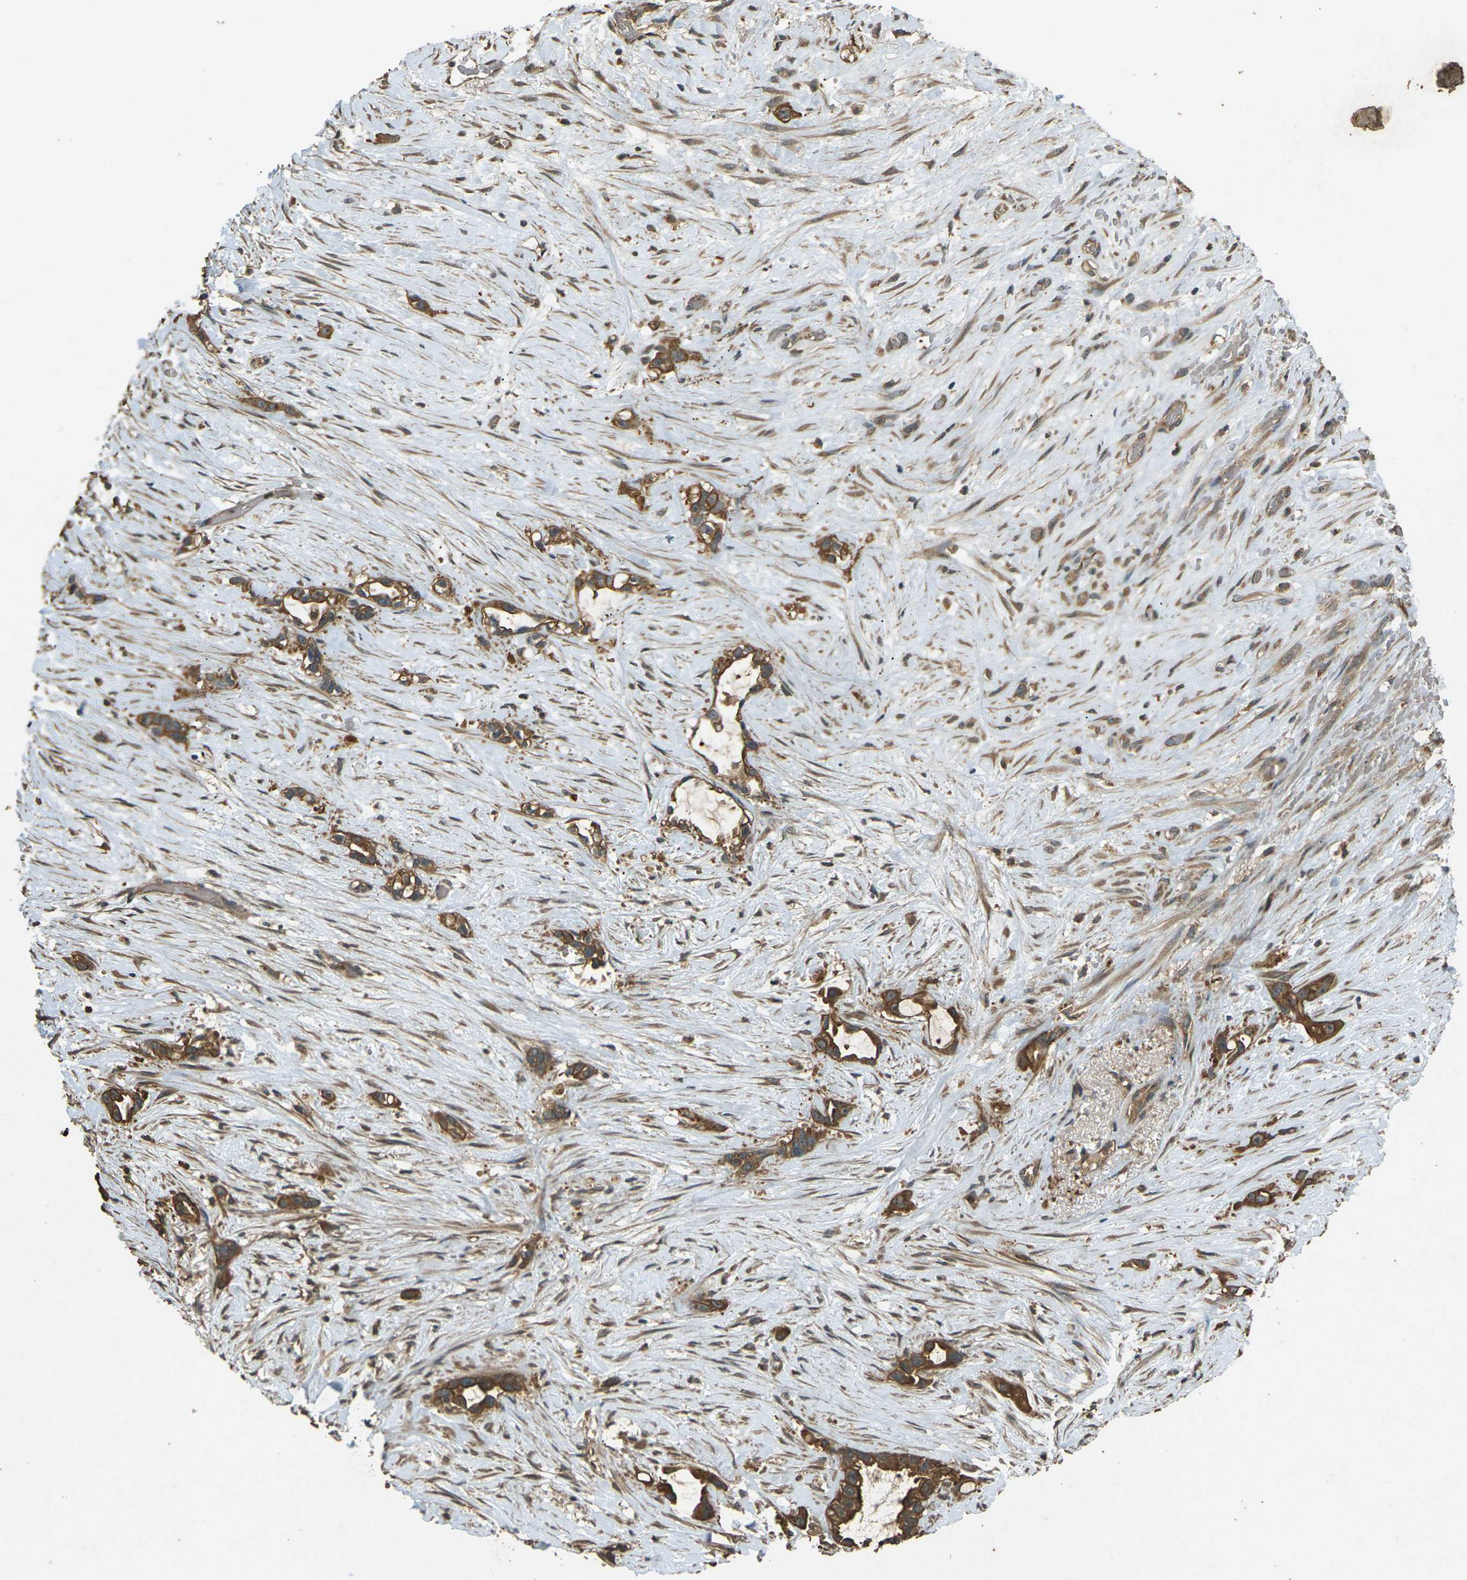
{"staining": {"intensity": "moderate", "quantity": ">75%", "location": "cytoplasmic/membranous"}, "tissue": "liver cancer", "cell_type": "Tumor cells", "image_type": "cancer", "snomed": [{"axis": "morphology", "description": "Cholangiocarcinoma"}, {"axis": "topography", "description": "Liver"}], "caption": "Liver cancer was stained to show a protein in brown. There is medium levels of moderate cytoplasmic/membranous expression in approximately >75% of tumor cells.", "gene": "TAP1", "patient": {"sex": "female", "age": 65}}